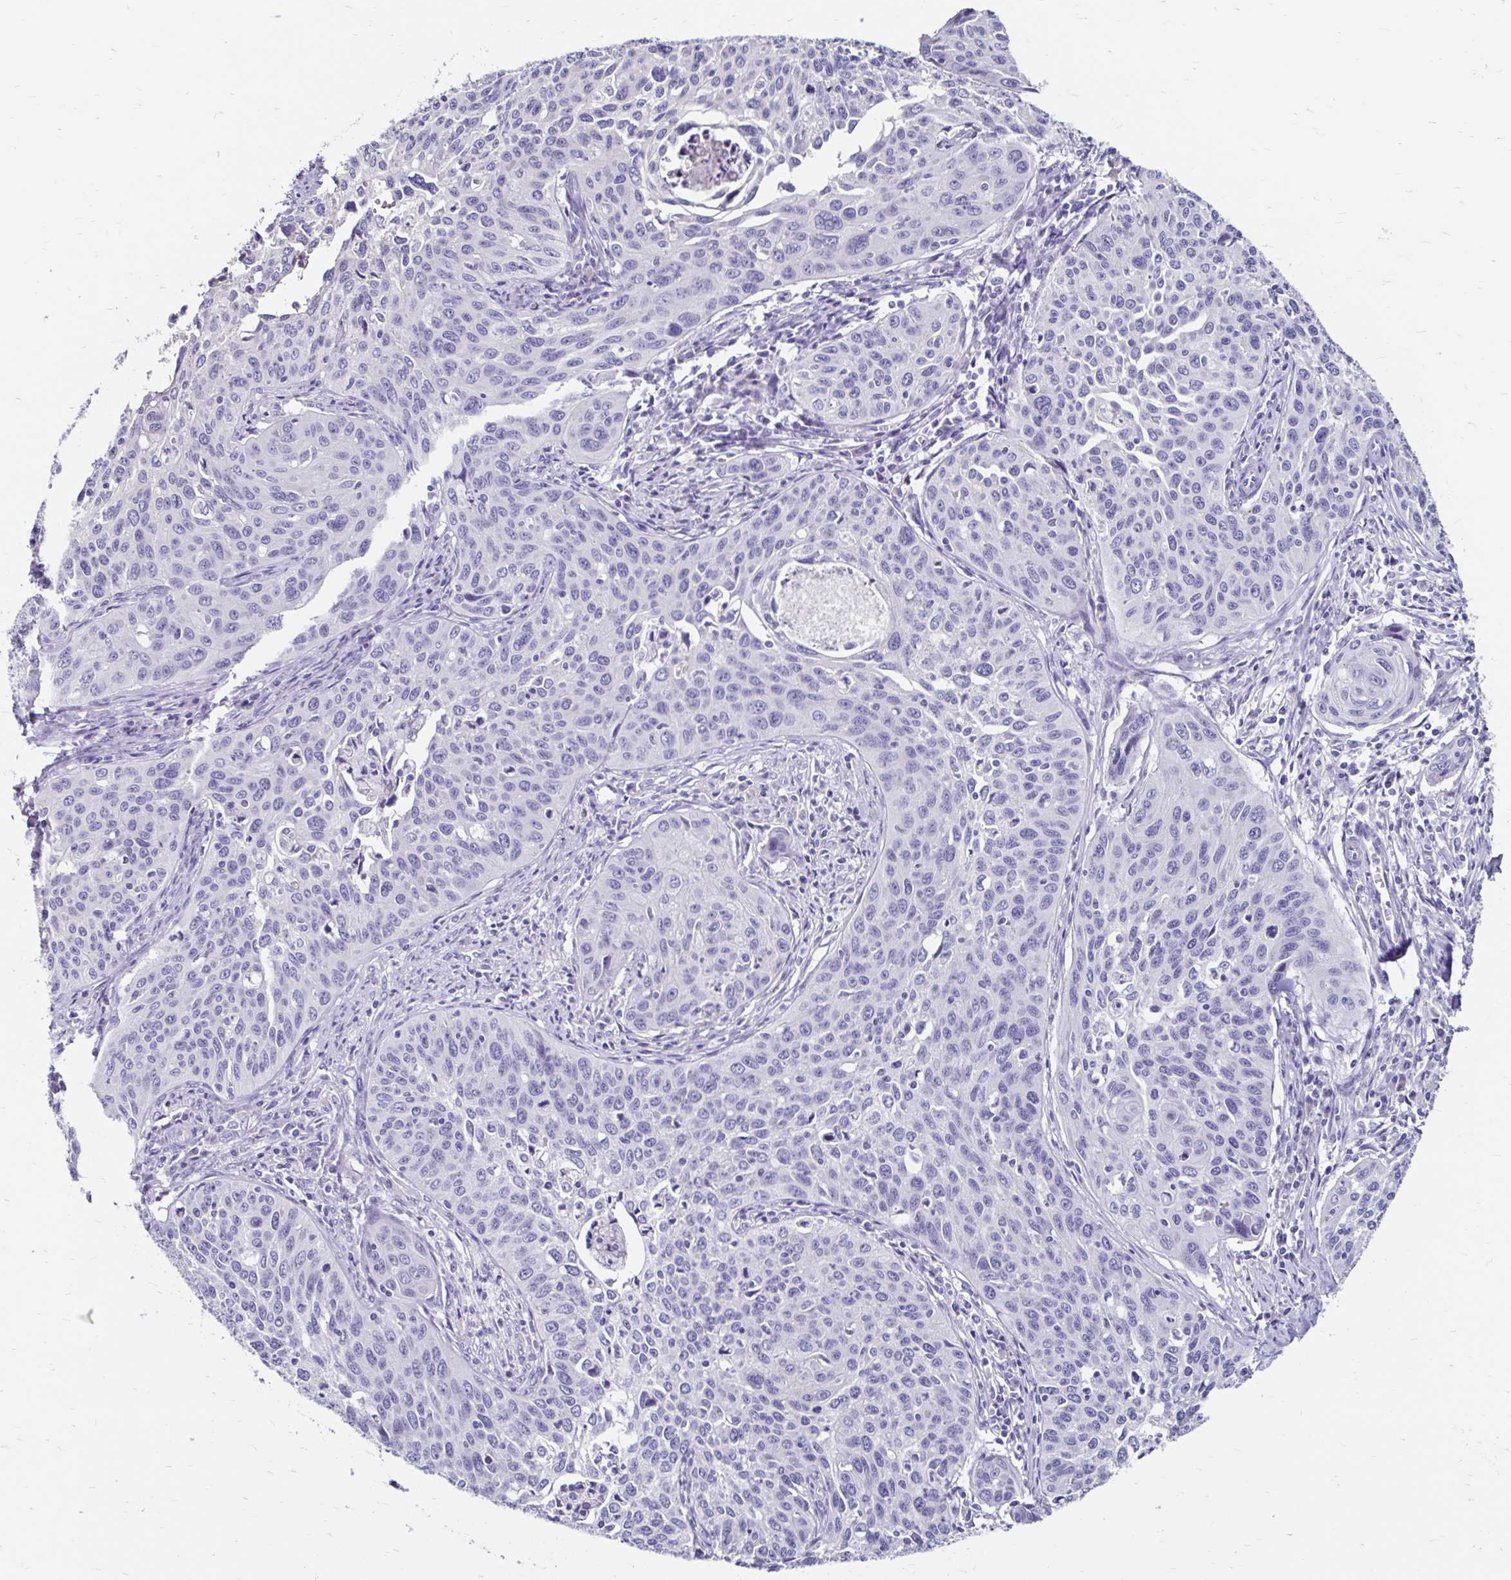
{"staining": {"intensity": "negative", "quantity": "none", "location": "none"}, "tissue": "cervical cancer", "cell_type": "Tumor cells", "image_type": "cancer", "snomed": [{"axis": "morphology", "description": "Squamous cell carcinoma, NOS"}, {"axis": "topography", "description": "Cervix"}], "caption": "An immunohistochemistry (IHC) photomicrograph of squamous cell carcinoma (cervical) is shown. There is no staining in tumor cells of squamous cell carcinoma (cervical). The staining is performed using DAB brown chromogen with nuclei counter-stained in using hematoxylin.", "gene": "SCG3", "patient": {"sex": "female", "age": 31}}